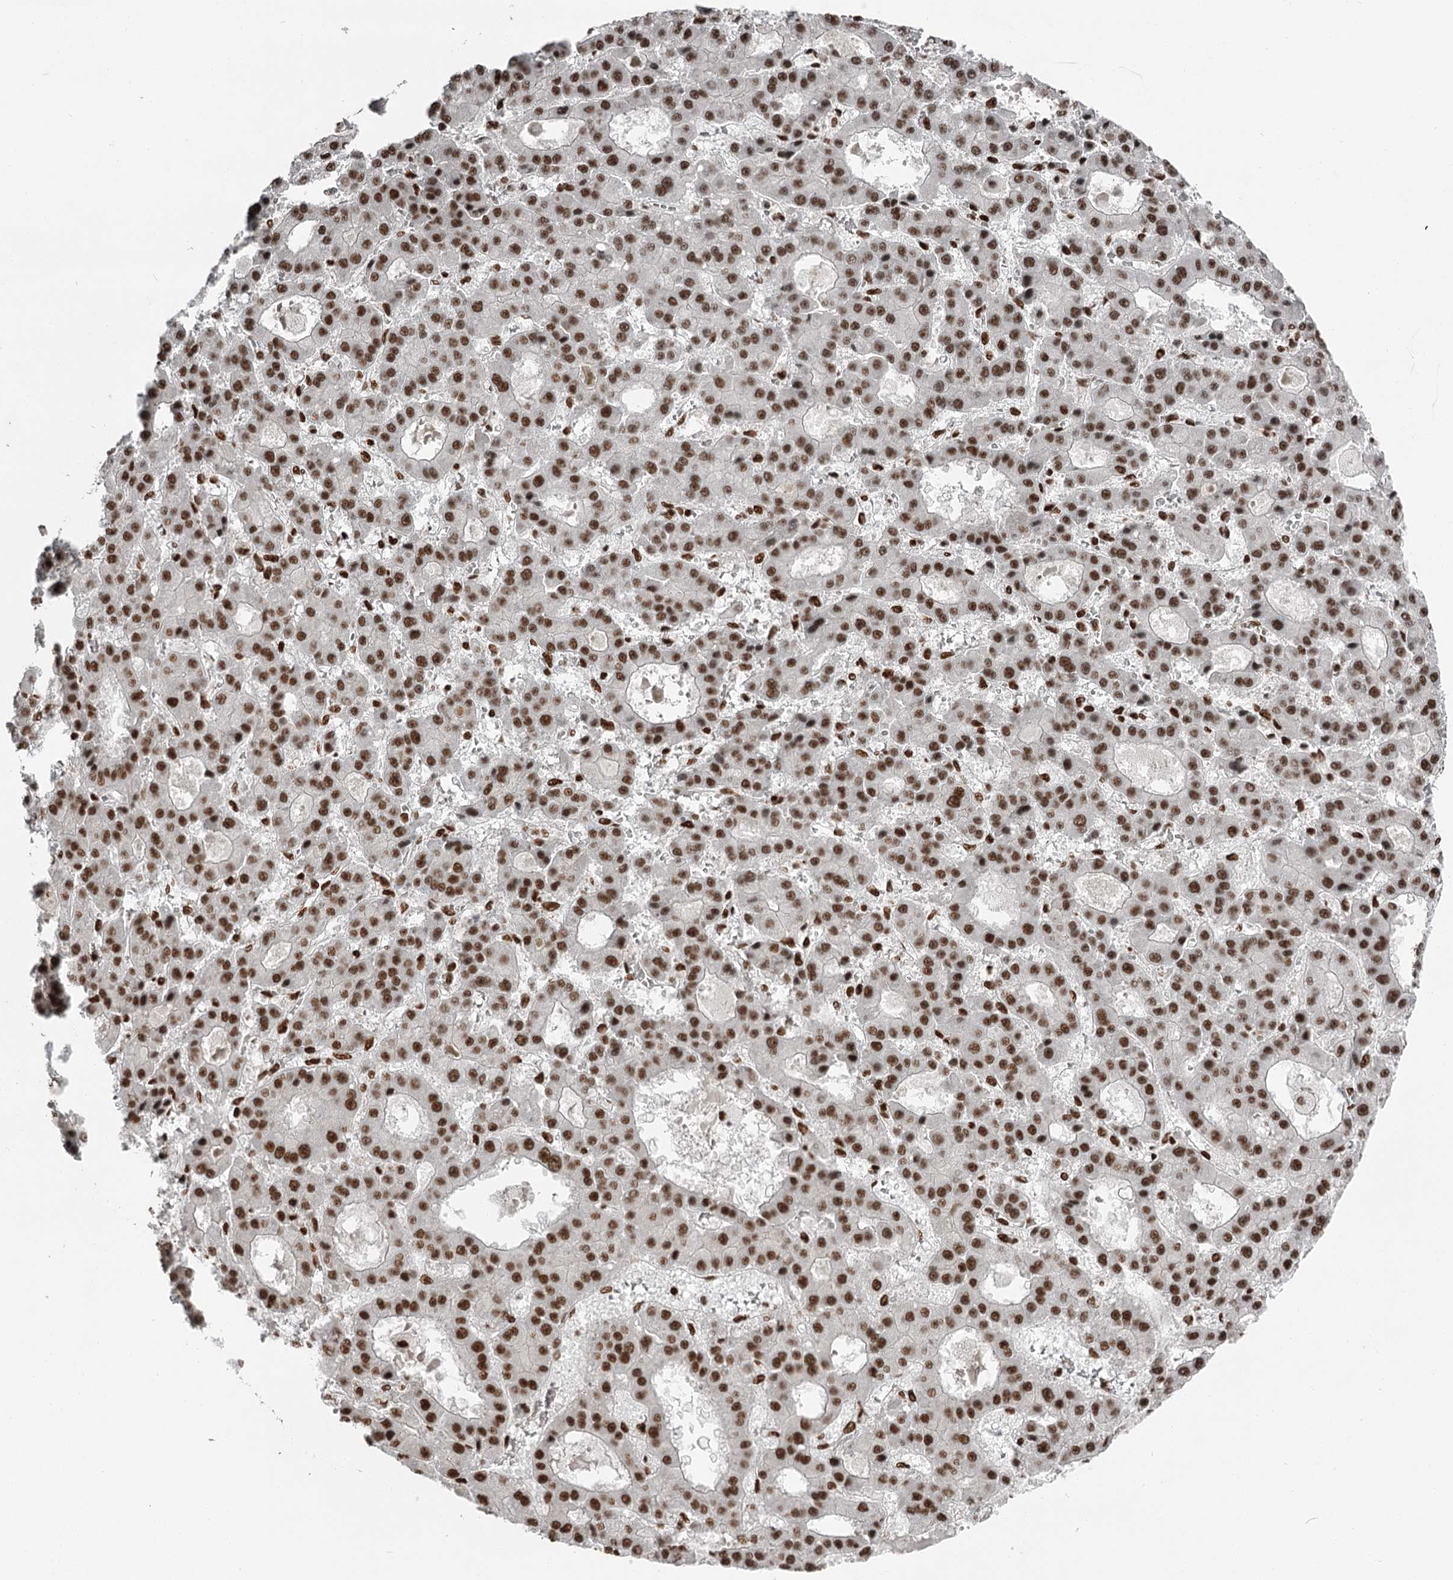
{"staining": {"intensity": "strong", "quantity": ">75%", "location": "nuclear"}, "tissue": "liver cancer", "cell_type": "Tumor cells", "image_type": "cancer", "snomed": [{"axis": "morphology", "description": "Carcinoma, Hepatocellular, NOS"}, {"axis": "topography", "description": "Liver"}], "caption": "Protein analysis of liver hepatocellular carcinoma tissue reveals strong nuclear staining in about >75% of tumor cells. The staining was performed using DAB to visualize the protein expression in brown, while the nuclei were stained in blue with hematoxylin (Magnification: 20x).", "gene": "RBBP7", "patient": {"sex": "male", "age": 70}}